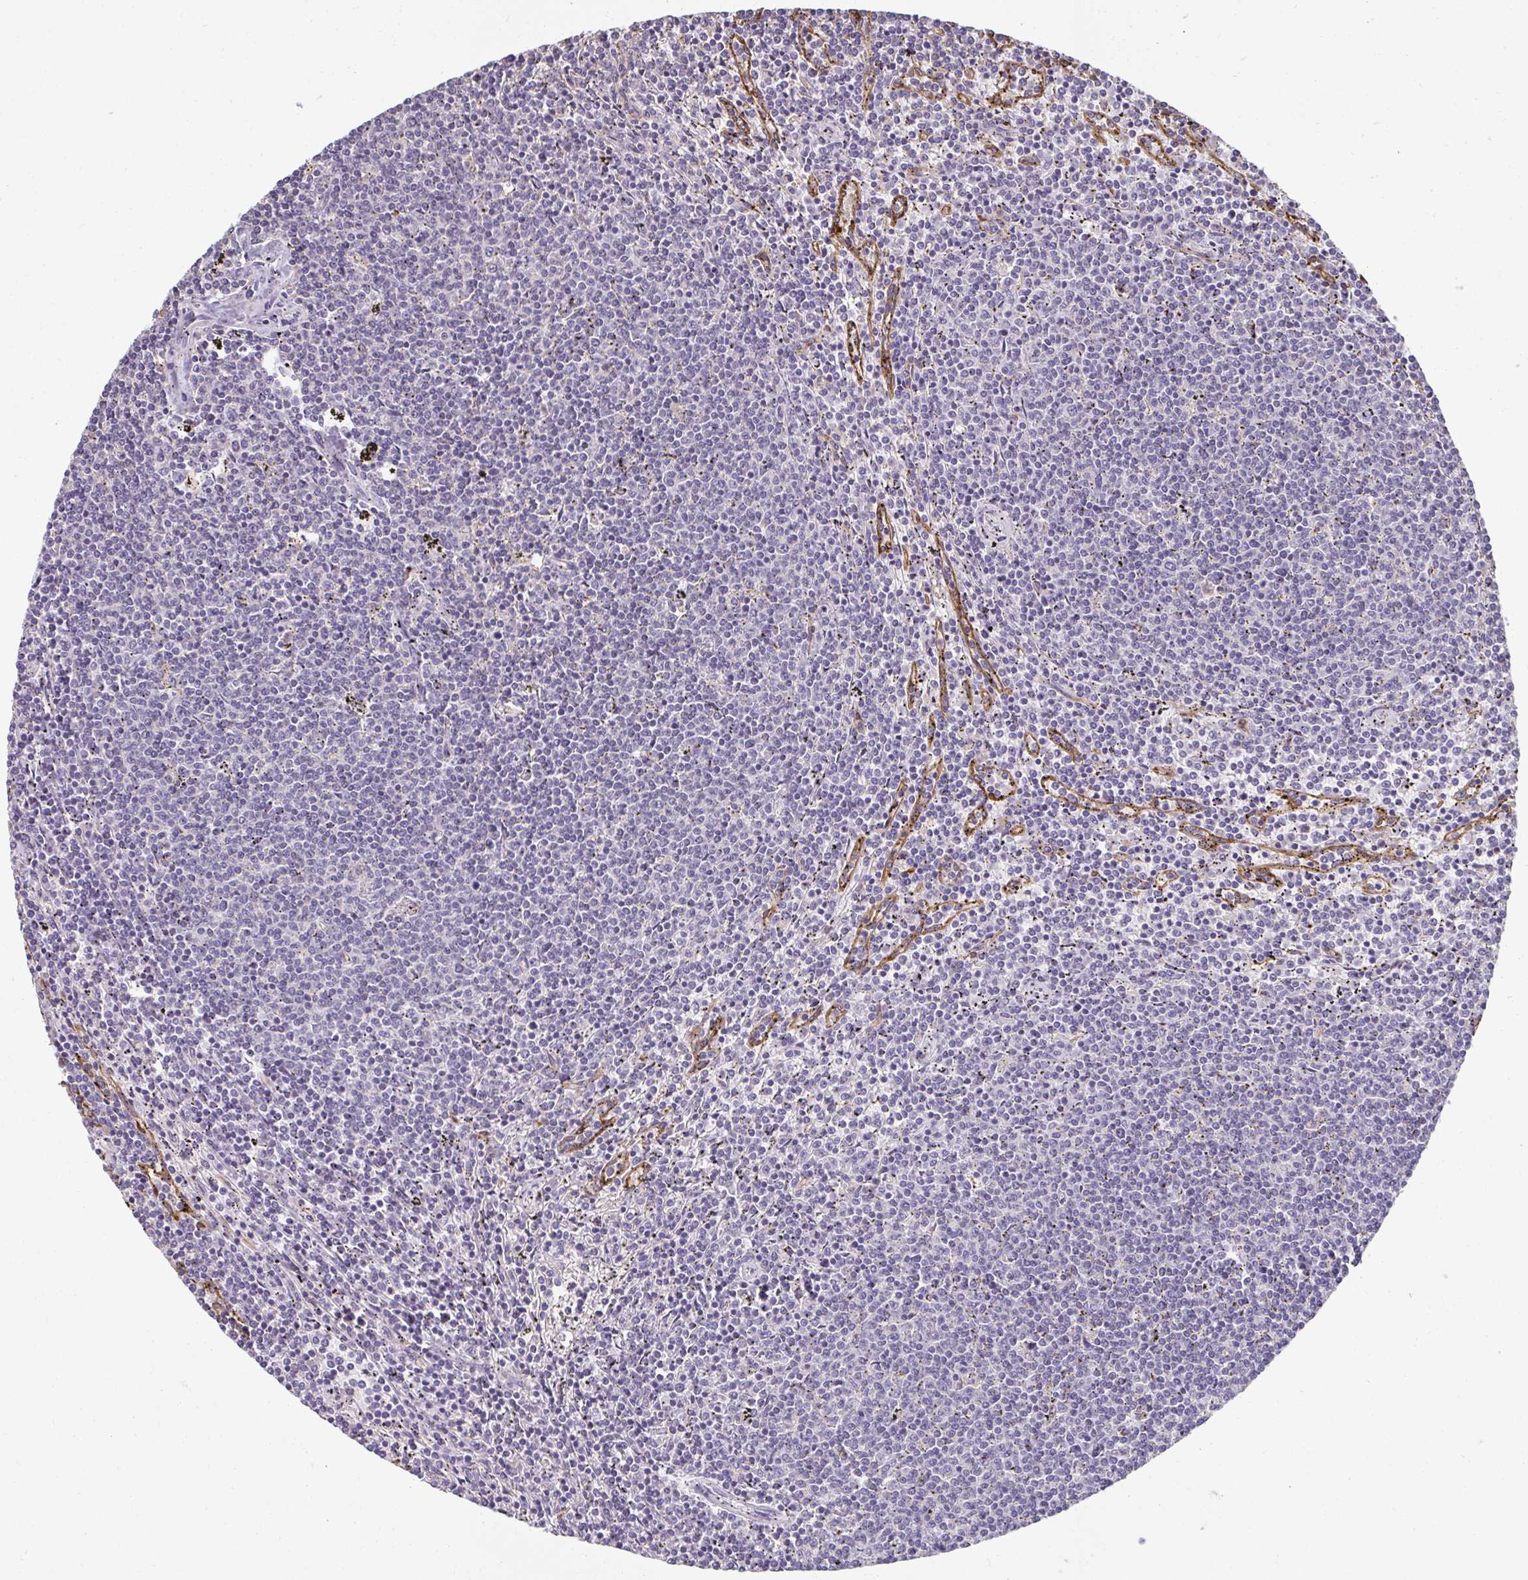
{"staining": {"intensity": "negative", "quantity": "none", "location": "none"}, "tissue": "lymphoma", "cell_type": "Tumor cells", "image_type": "cancer", "snomed": [{"axis": "morphology", "description": "Malignant lymphoma, non-Hodgkin's type, Low grade"}, {"axis": "topography", "description": "Spleen"}], "caption": "DAB (3,3'-diaminobenzidine) immunohistochemical staining of low-grade malignant lymphoma, non-Hodgkin's type displays no significant staining in tumor cells.", "gene": "PDE2A", "patient": {"sex": "female", "age": 50}}